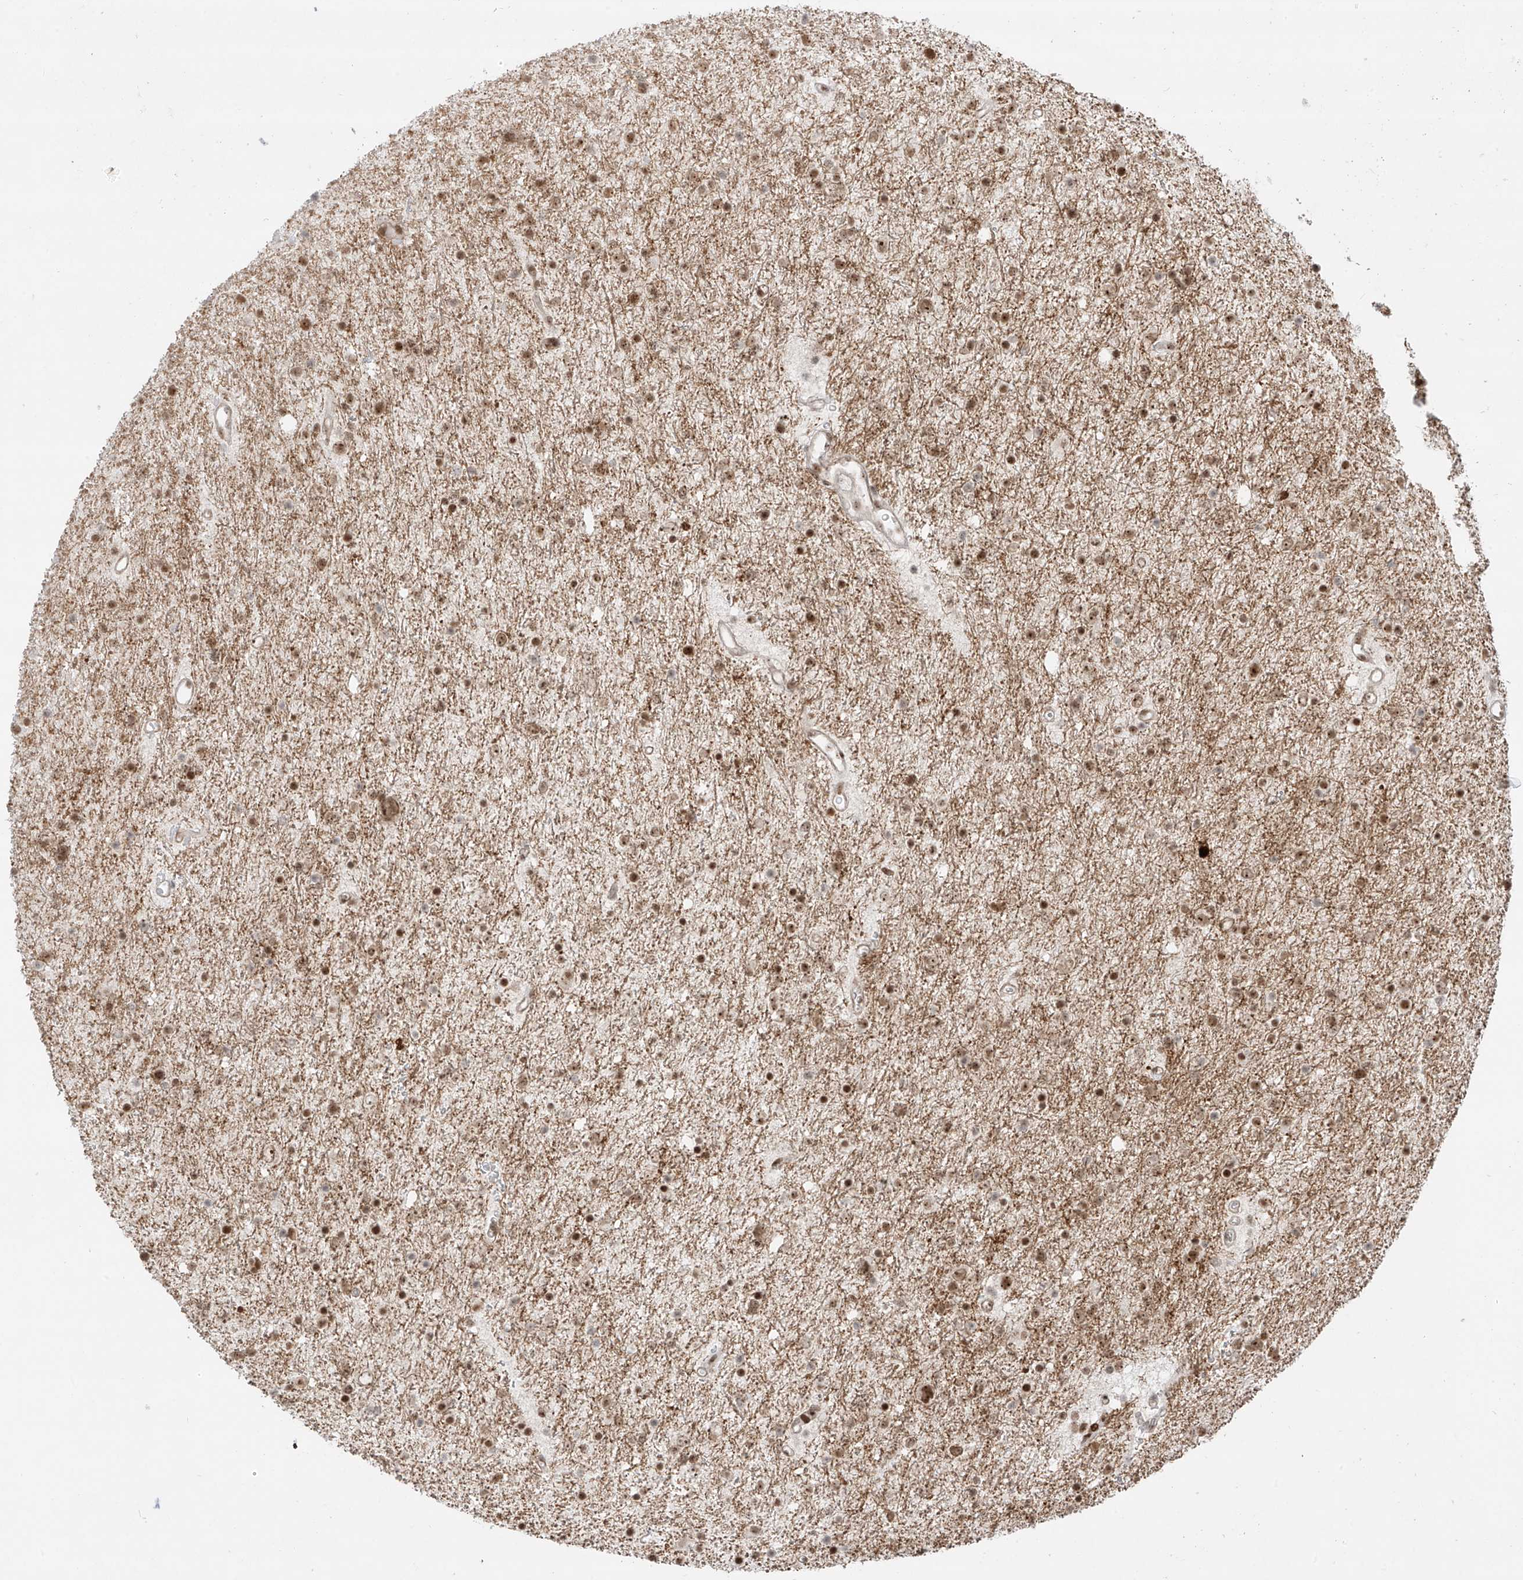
{"staining": {"intensity": "moderate", "quantity": ">75%", "location": "cytoplasmic/membranous,nuclear"}, "tissue": "glioma", "cell_type": "Tumor cells", "image_type": "cancer", "snomed": [{"axis": "morphology", "description": "Glioma, malignant, Low grade"}, {"axis": "topography", "description": "Brain"}], "caption": "Approximately >75% of tumor cells in human malignant glioma (low-grade) display moderate cytoplasmic/membranous and nuclear protein staining as visualized by brown immunohistochemical staining.", "gene": "ZNF512", "patient": {"sex": "female", "age": 37}}